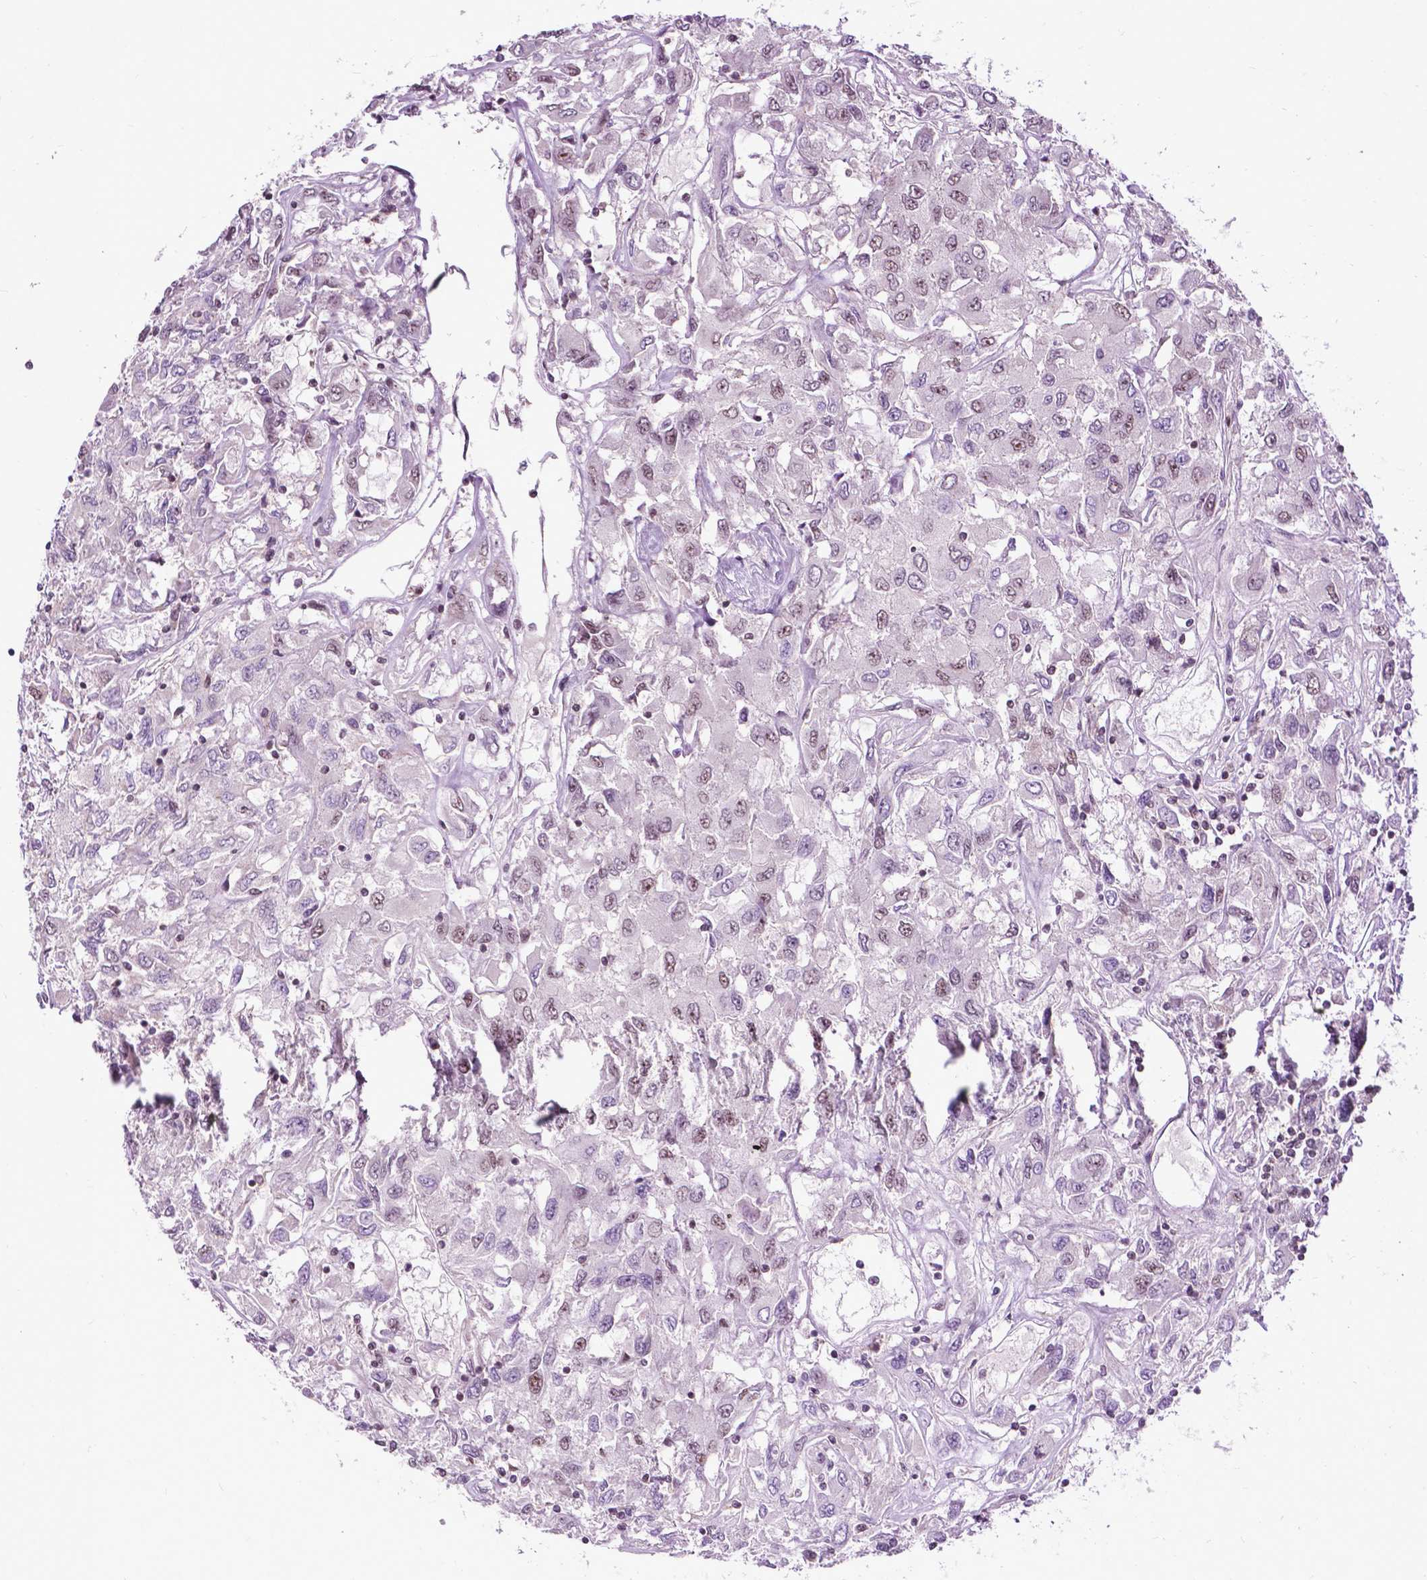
{"staining": {"intensity": "weak", "quantity": "<25%", "location": "nuclear"}, "tissue": "renal cancer", "cell_type": "Tumor cells", "image_type": "cancer", "snomed": [{"axis": "morphology", "description": "Adenocarcinoma, NOS"}, {"axis": "topography", "description": "Kidney"}], "caption": "The photomicrograph exhibits no staining of tumor cells in adenocarcinoma (renal).", "gene": "EAF1", "patient": {"sex": "female", "age": 76}}